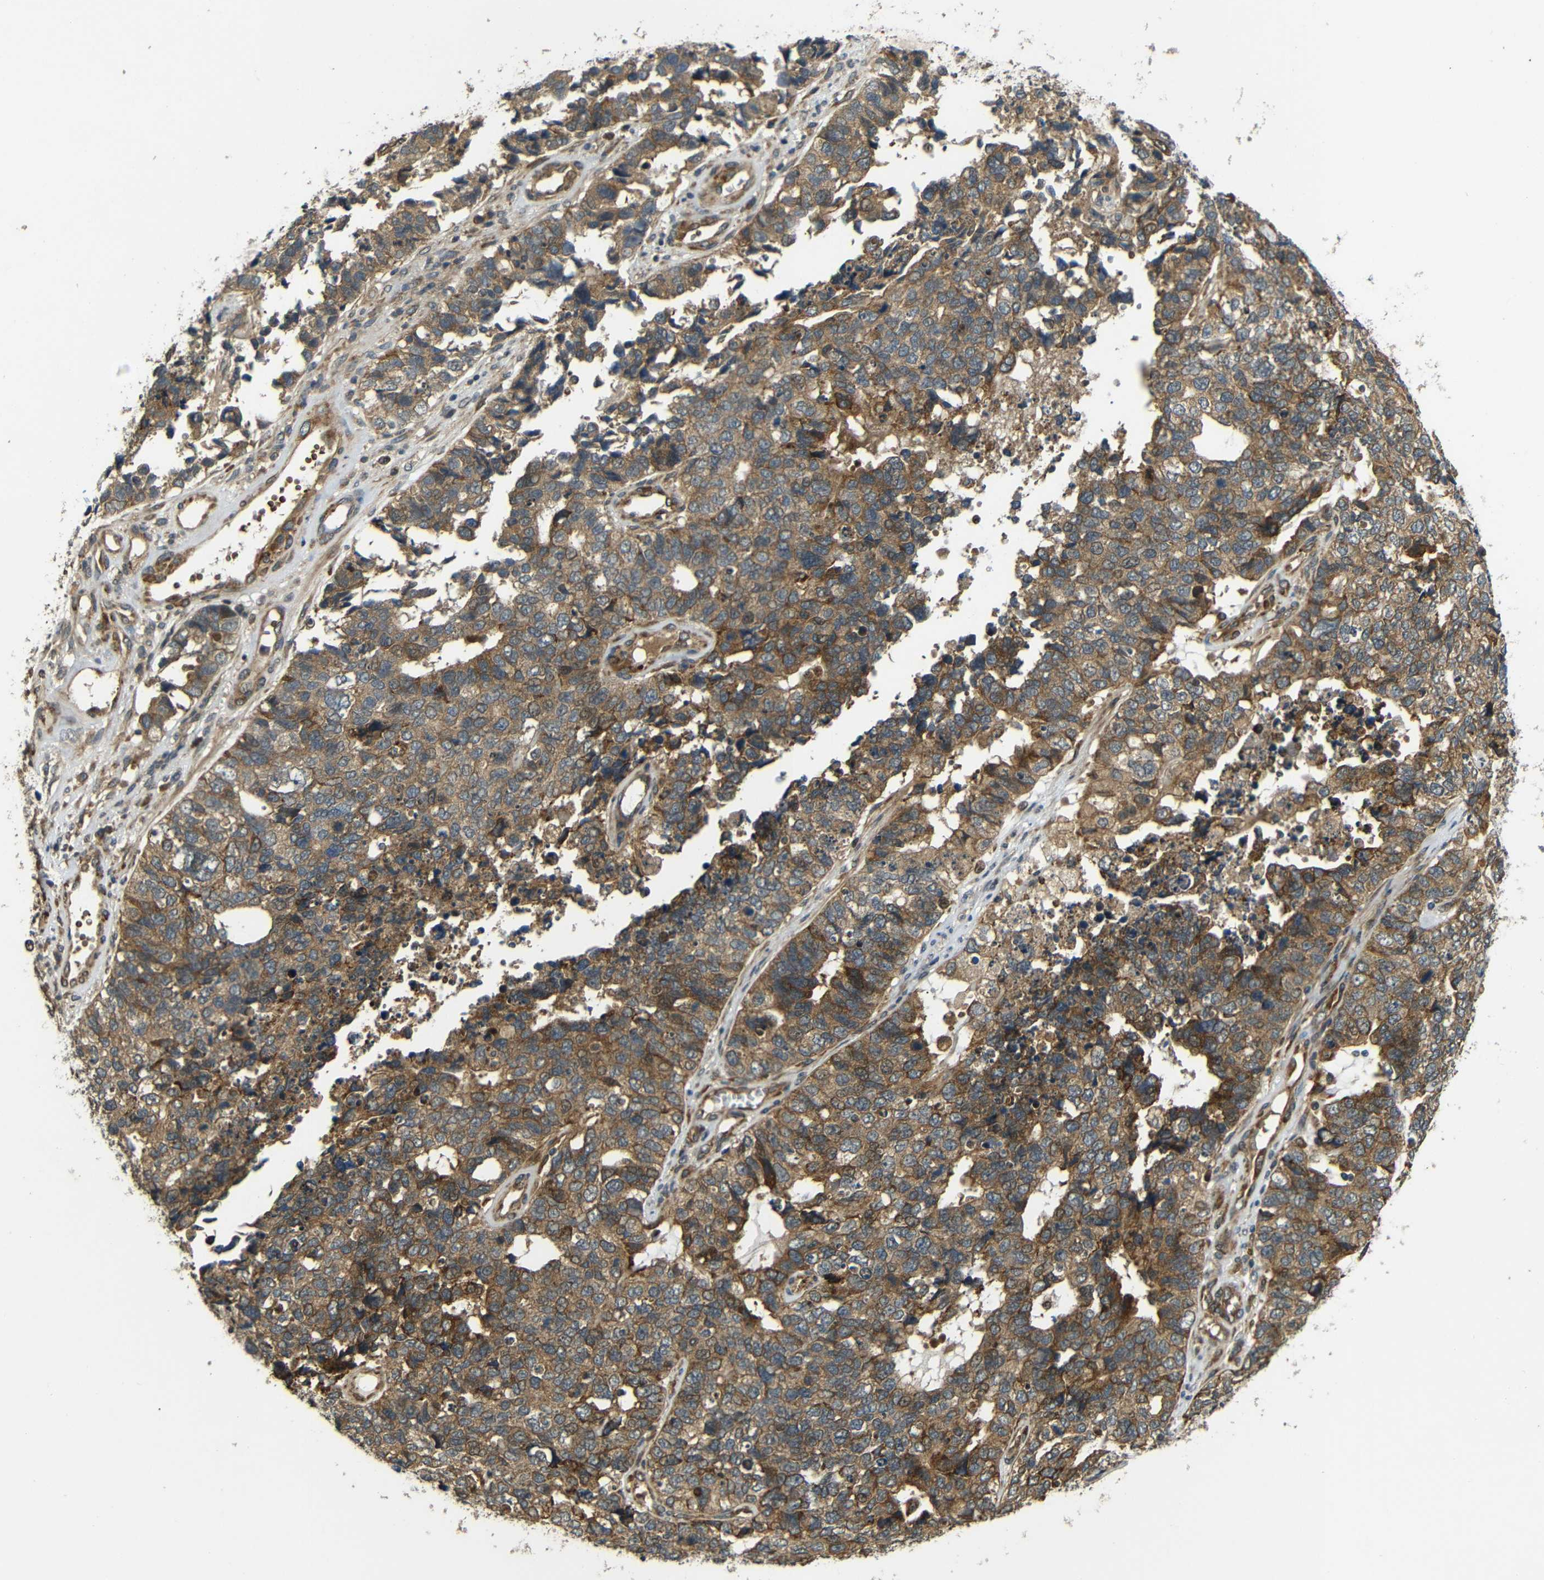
{"staining": {"intensity": "moderate", "quantity": ">75%", "location": "cytoplasmic/membranous"}, "tissue": "cervical cancer", "cell_type": "Tumor cells", "image_type": "cancer", "snomed": [{"axis": "morphology", "description": "Squamous cell carcinoma, NOS"}, {"axis": "topography", "description": "Cervix"}], "caption": "Approximately >75% of tumor cells in human cervical cancer exhibit moderate cytoplasmic/membranous protein staining as visualized by brown immunohistochemical staining.", "gene": "EPHB2", "patient": {"sex": "female", "age": 63}}